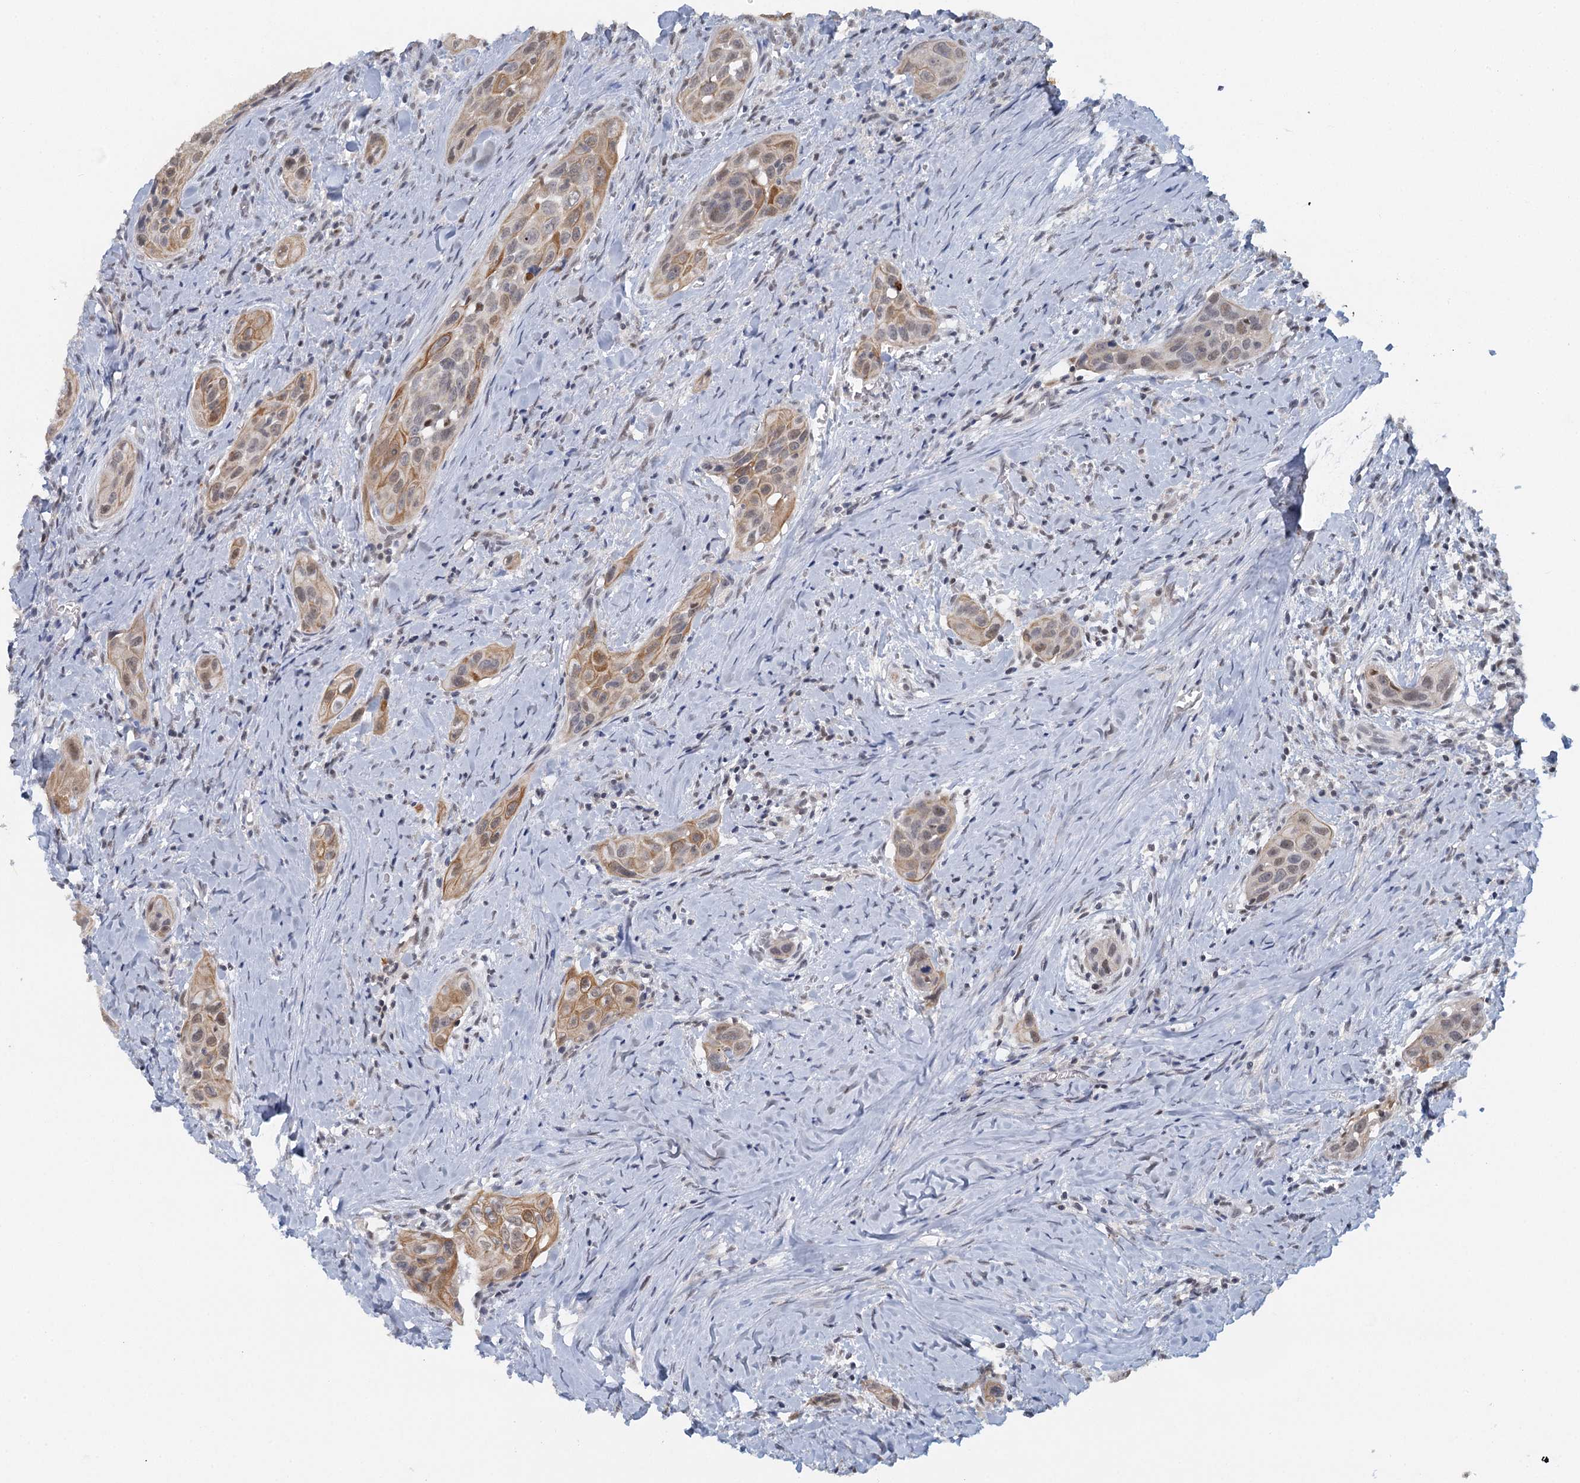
{"staining": {"intensity": "weak", "quantity": "25%-75%", "location": "cytoplasmic/membranous"}, "tissue": "head and neck cancer", "cell_type": "Tumor cells", "image_type": "cancer", "snomed": [{"axis": "morphology", "description": "Squamous cell carcinoma, NOS"}, {"axis": "topography", "description": "Oral tissue"}, {"axis": "topography", "description": "Head-Neck"}], "caption": "A high-resolution micrograph shows IHC staining of squamous cell carcinoma (head and neck), which exhibits weak cytoplasmic/membranous positivity in about 25%-75% of tumor cells.", "gene": "GPATCH11", "patient": {"sex": "female", "age": 50}}